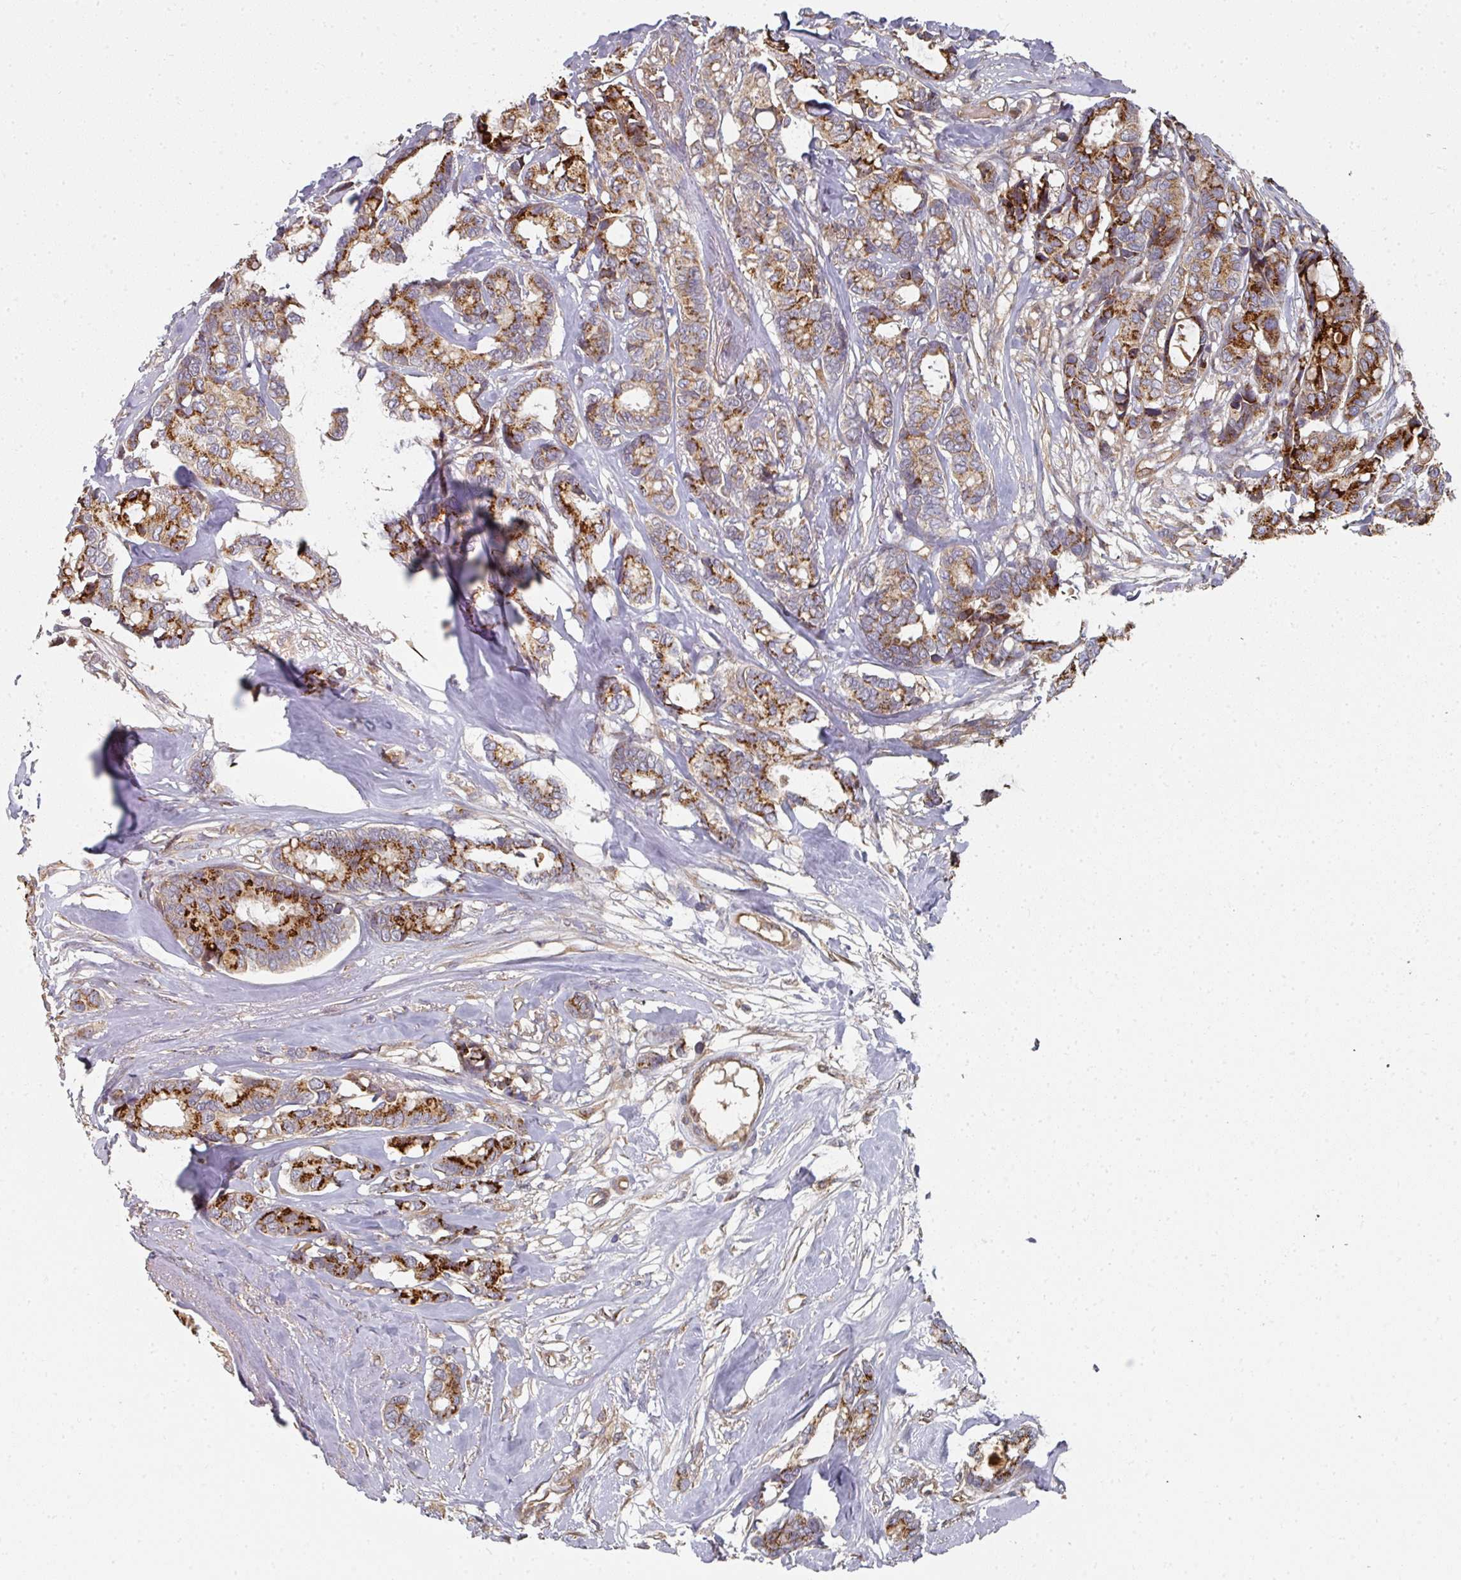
{"staining": {"intensity": "strong", "quantity": ">75%", "location": "cytoplasmic/membranous"}, "tissue": "breast cancer", "cell_type": "Tumor cells", "image_type": "cancer", "snomed": [{"axis": "morphology", "description": "Duct carcinoma"}, {"axis": "topography", "description": "Breast"}], "caption": "Invasive ductal carcinoma (breast) stained with a brown dye demonstrates strong cytoplasmic/membranous positive staining in about >75% of tumor cells.", "gene": "EDEM2", "patient": {"sex": "female", "age": 87}}